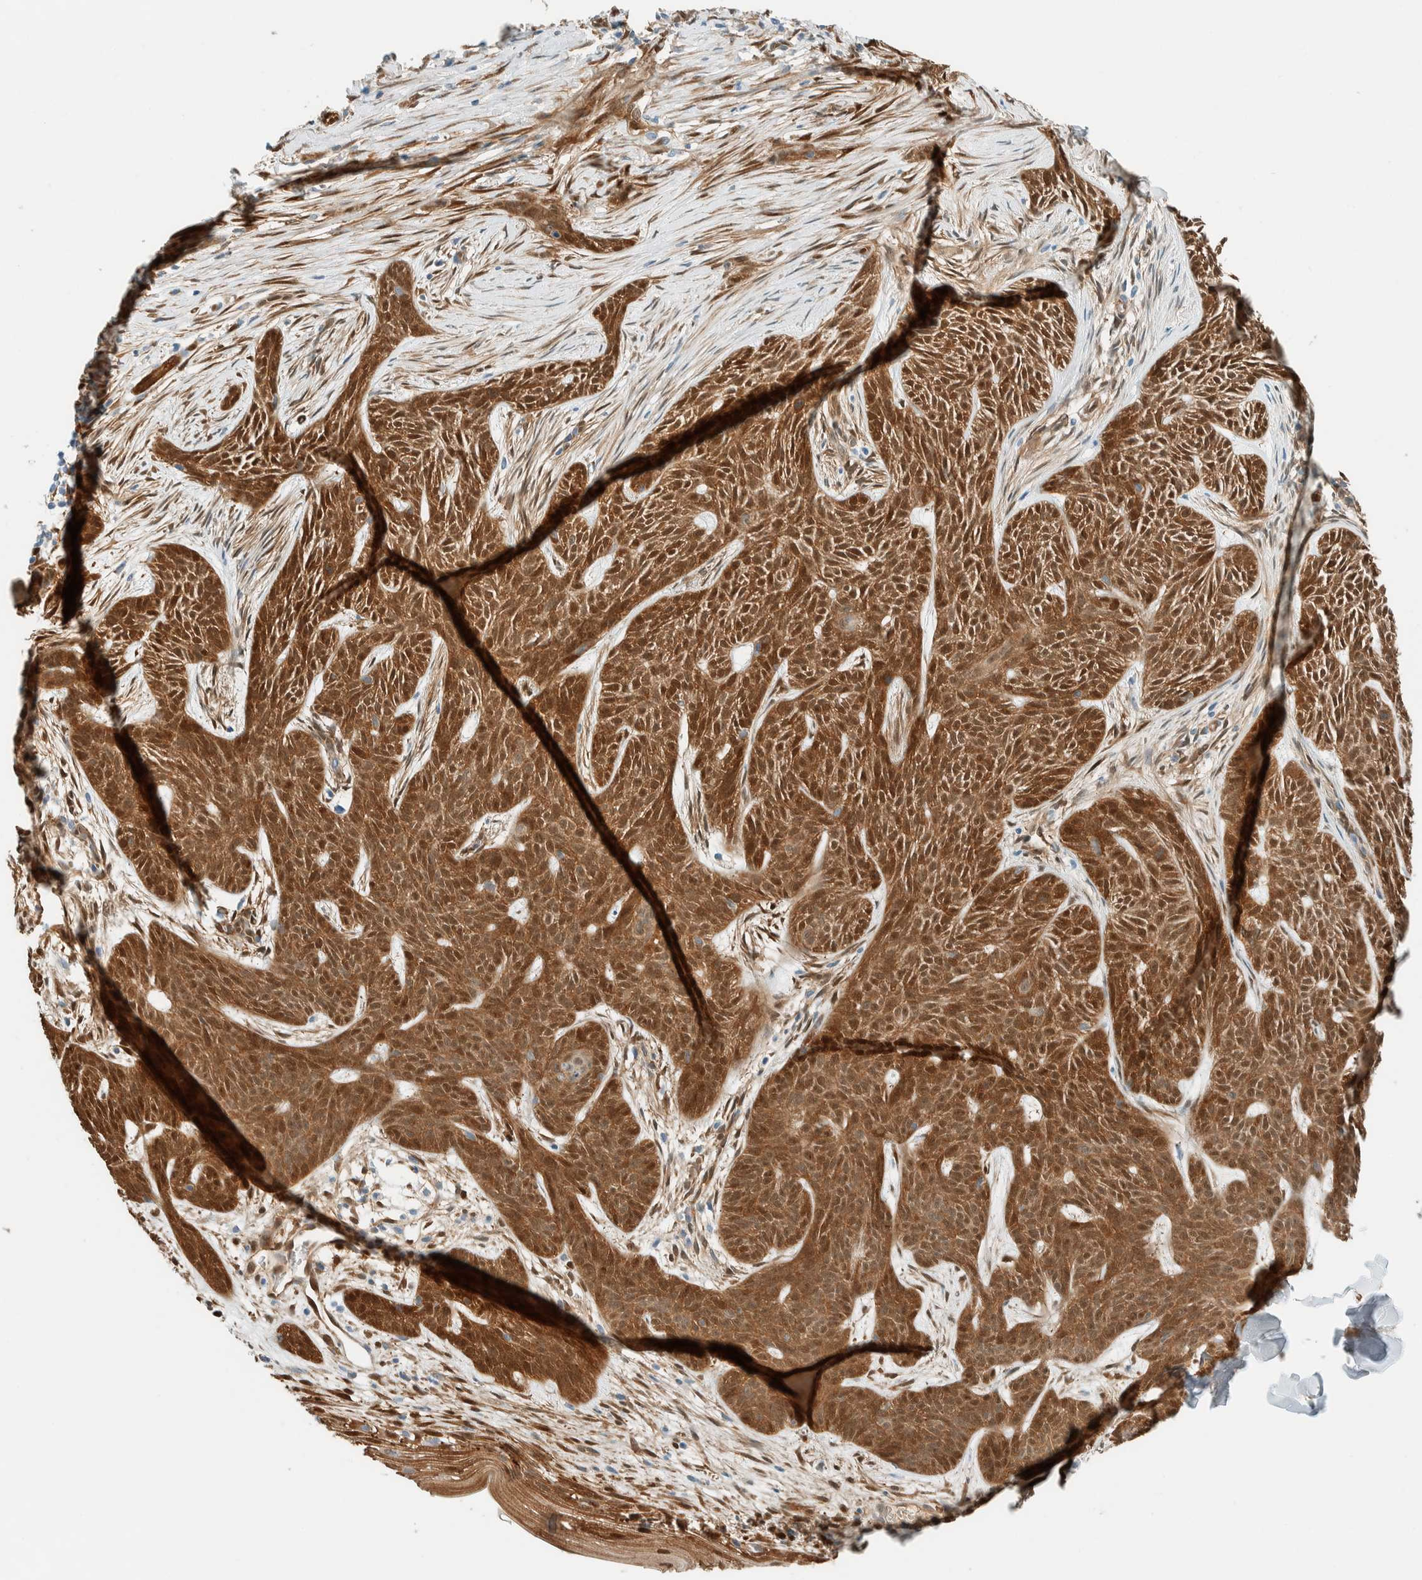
{"staining": {"intensity": "strong", "quantity": ">75%", "location": "cytoplasmic/membranous,nuclear"}, "tissue": "skin cancer", "cell_type": "Tumor cells", "image_type": "cancer", "snomed": [{"axis": "morphology", "description": "Basal cell carcinoma"}, {"axis": "topography", "description": "Skin"}], "caption": "Immunohistochemical staining of human skin basal cell carcinoma displays high levels of strong cytoplasmic/membranous and nuclear protein staining in about >75% of tumor cells. (DAB (3,3'-diaminobenzidine) = brown stain, brightfield microscopy at high magnification).", "gene": "NXN", "patient": {"sex": "female", "age": 59}}